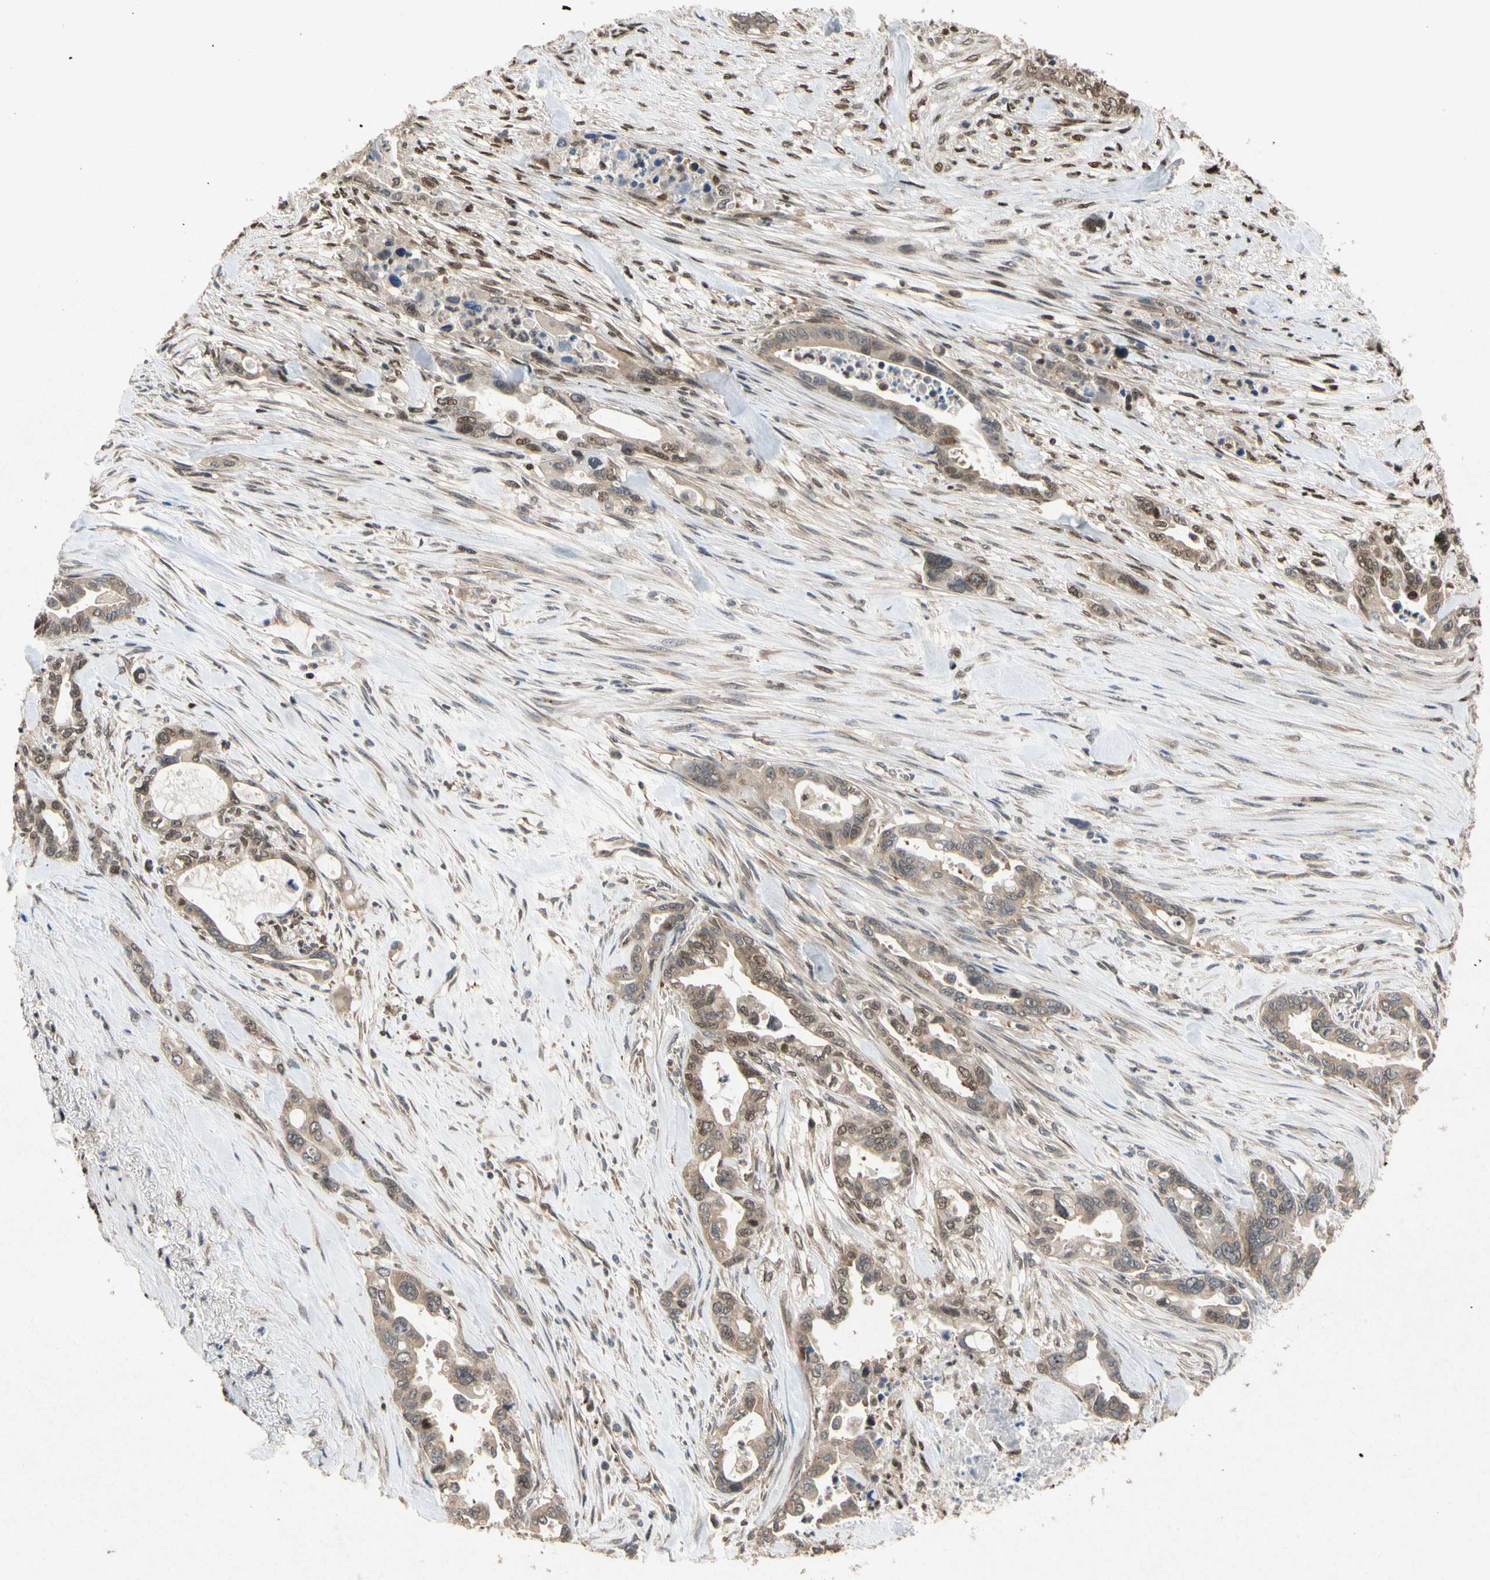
{"staining": {"intensity": "weak", "quantity": ">75%", "location": "cytoplasmic/membranous"}, "tissue": "pancreatic cancer", "cell_type": "Tumor cells", "image_type": "cancer", "snomed": [{"axis": "morphology", "description": "Adenocarcinoma, NOS"}, {"axis": "topography", "description": "Pancreas"}], "caption": "Protein staining of adenocarcinoma (pancreatic) tissue shows weak cytoplasmic/membranous positivity in approximately >75% of tumor cells. (DAB IHC, brown staining for protein, blue staining for nuclei).", "gene": "EIF1AX", "patient": {"sex": "male", "age": 70}}